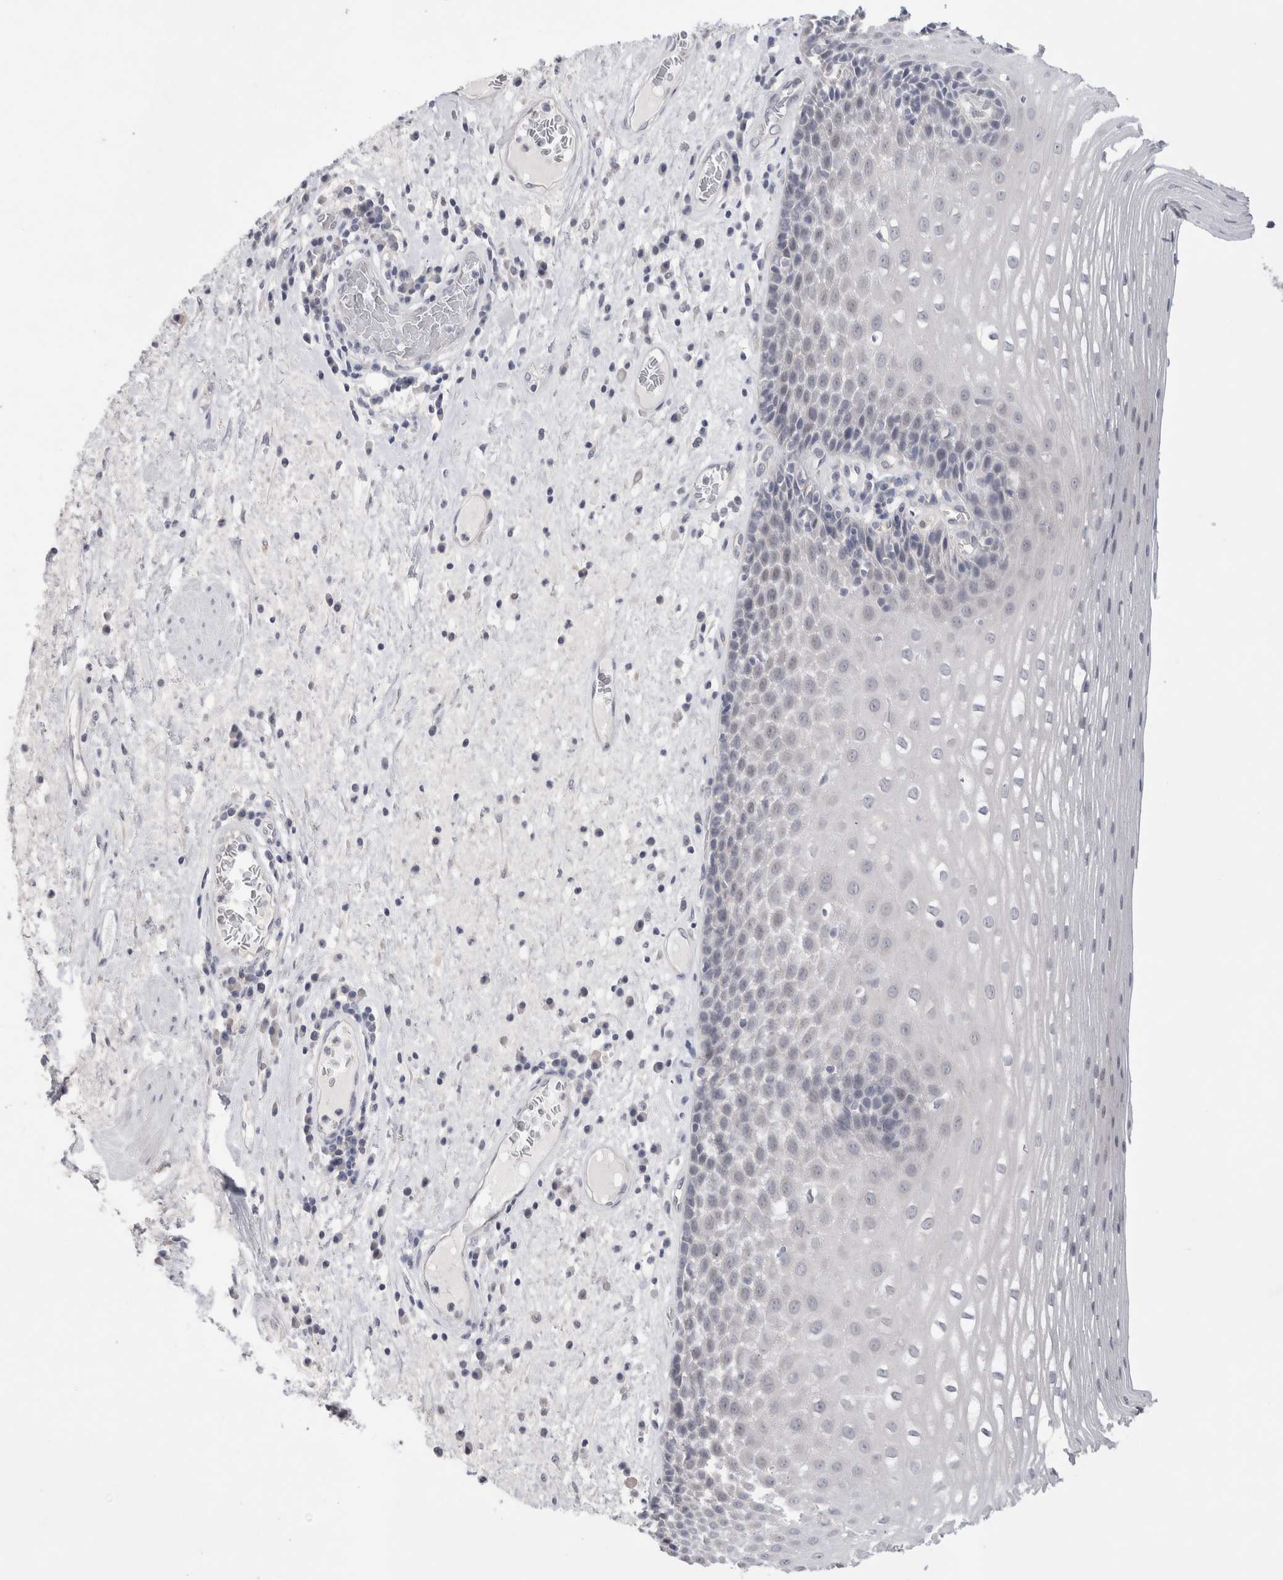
{"staining": {"intensity": "negative", "quantity": "none", "location": "none"}, "tissue": "esophagus", "cell_type": "Squamous epithelial cells", "image_type": "normal", "snomed": [{"axis": "morphology", "description": "Normal tissue, NOS"}, {"axis": "morphology", "description": "Adenocarcinoma, NOS"}, {"axis": "topography", "description": "Esophagus"}], "caption": "DAB immunohistochemical staining of normal human esophagus exhibits no significant staining in squamous epithelial cells. (Immunohistochemistry, brightfield microscopy, high magnification).", "gene": "TONSL", "patient": {"sex": "male", "age": 62}}